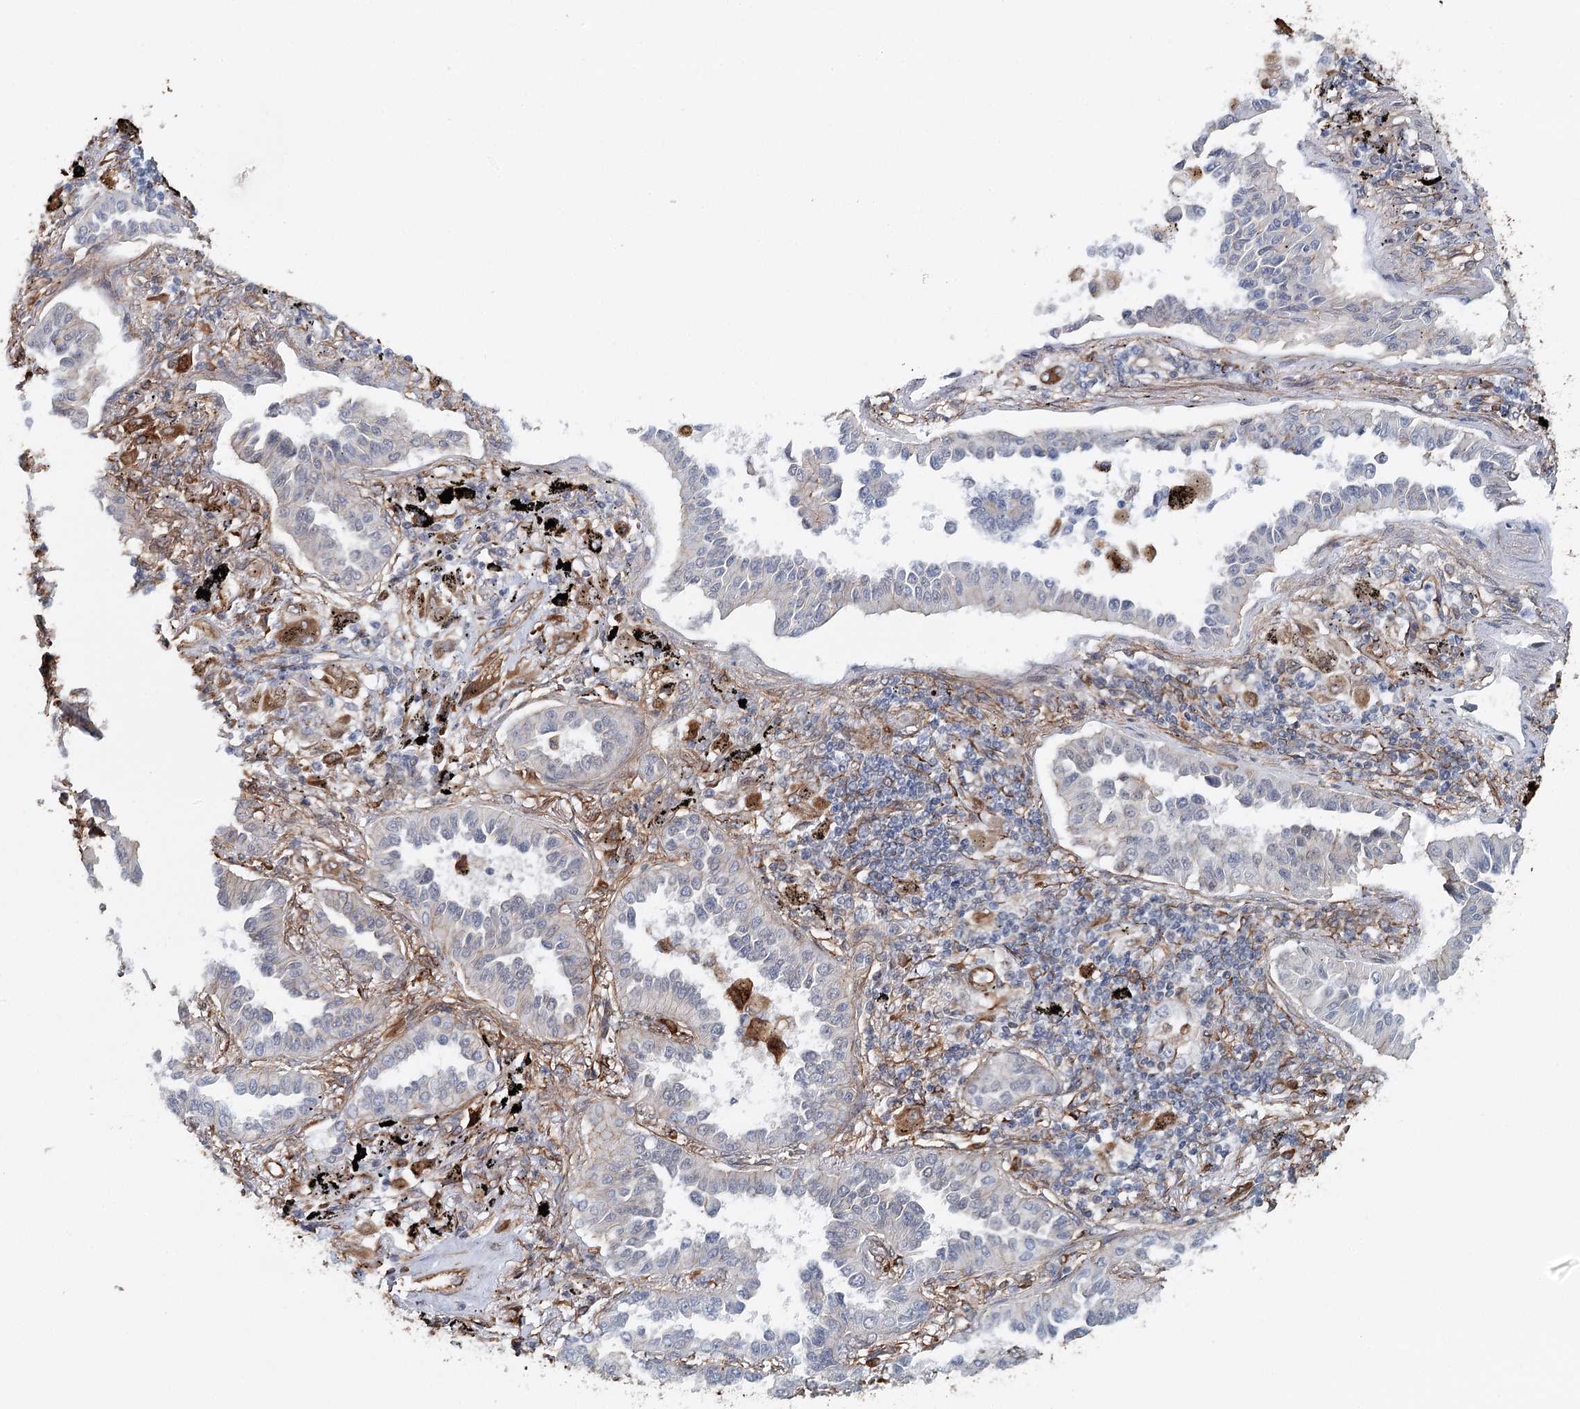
{"staining": {"intensity": "negative", "quantity": "none", "location": "none"}, "tissue": "lung cancer", "cell_type": "Tumor cells", "image_type": "cancer", "snomed": [{"axis": "morphology", "description": "Normal tissue, NOS"}, {"axis": "morphology", "description": "Adenocarcinoma, NOS"}, {"axis": "topography", "description": "Lung"}], "caption": "Immunohistochemical staining of human lung adenocarcinoma displays no significant positivity in tumor cells. (DAB (3,3'-diaminobenzidine) immunohistochemistry (IHC), high magnification).", "gene": "SYNPO", "patient": {"sex": "male", "age": 59}}